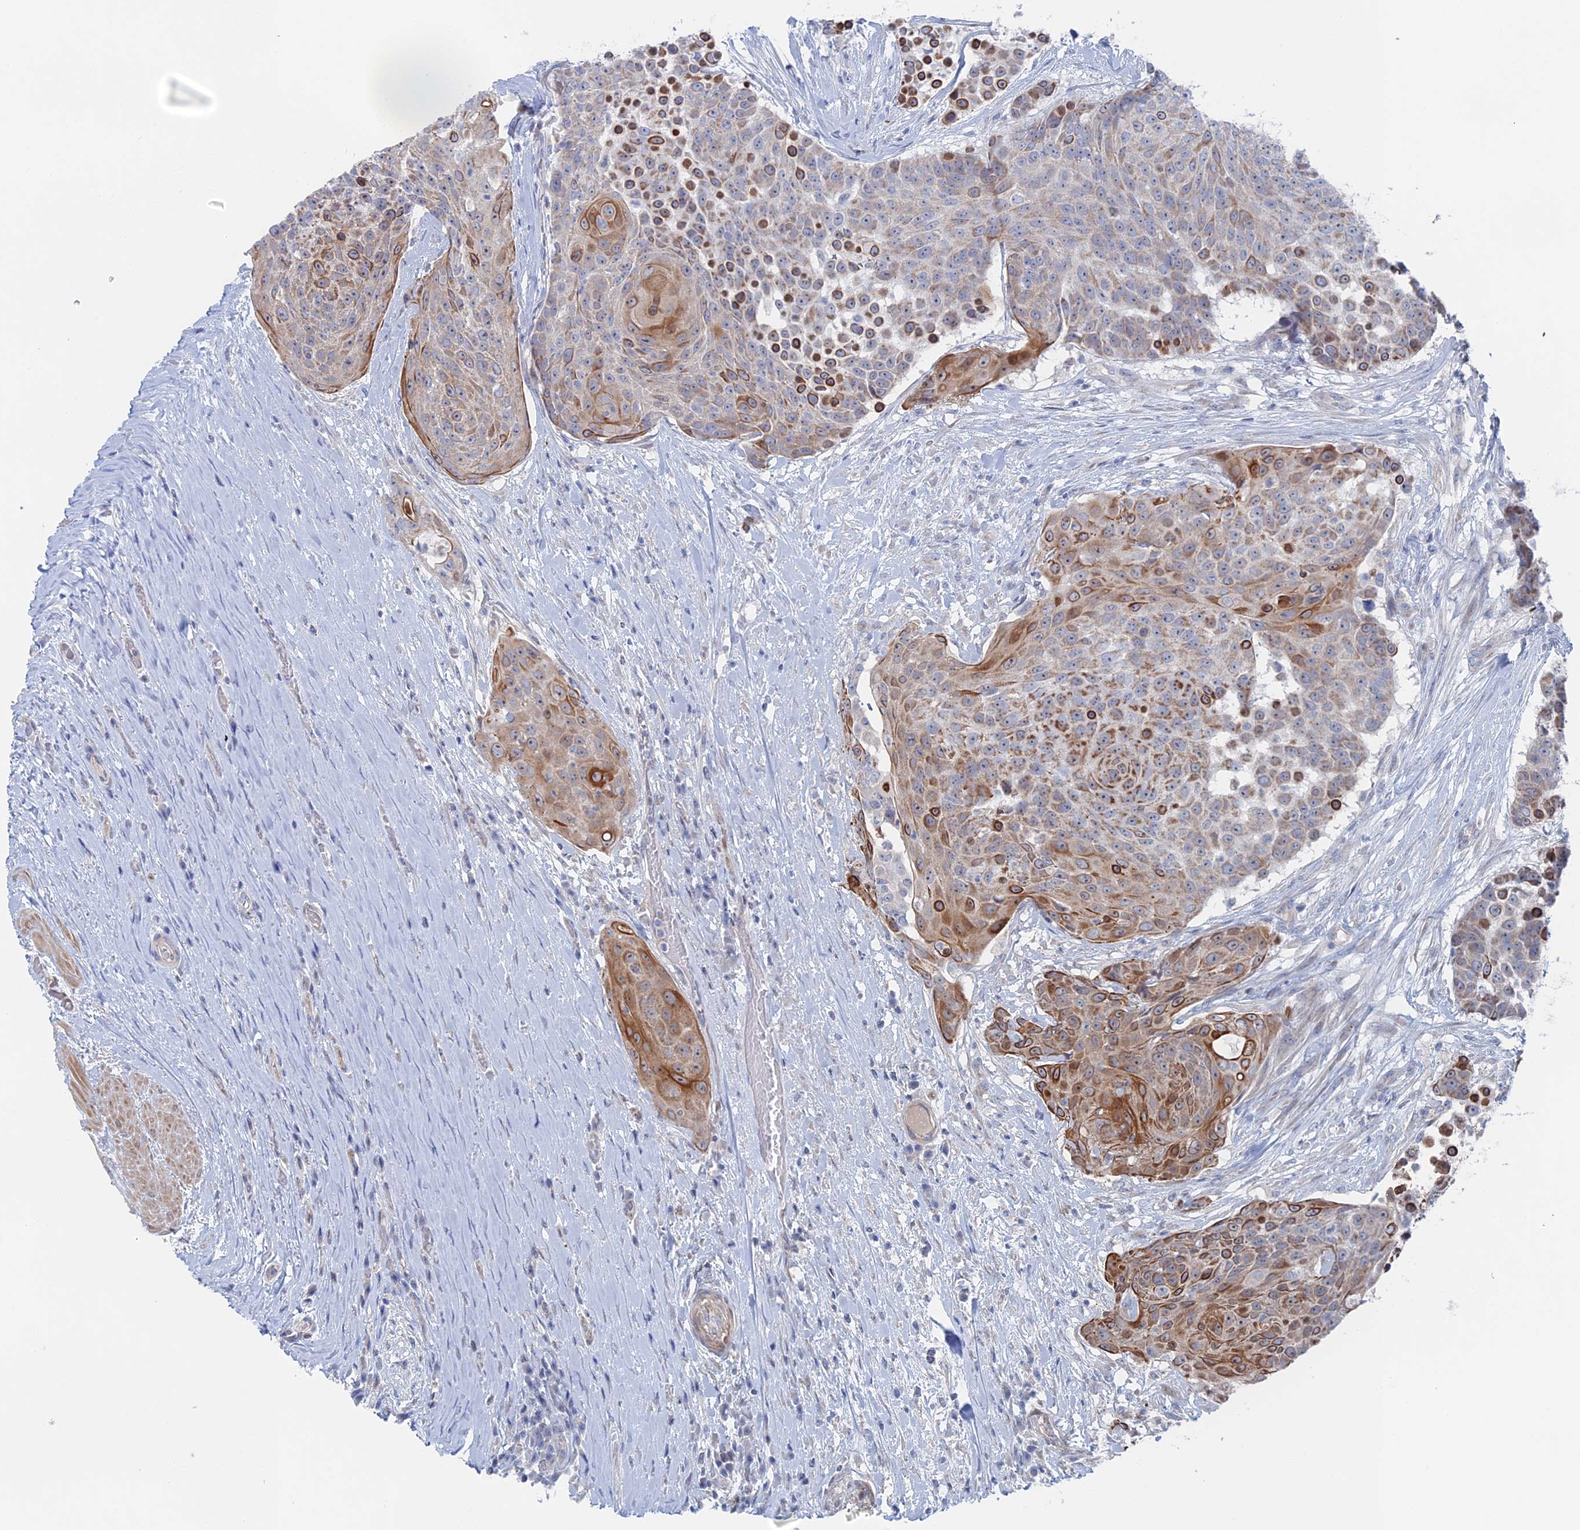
{"staining": {"intensity": "moderate", "quantity": "25%-75%", "location": "cytoplasmic/membranous"}, "tissue": "urothelial cancer", "cell_type": "Tumor cells", "image_type": "cancer", "snomed": [{"axis": "morphology", "description": "Urothelial carcinoma, High grade"}, {"axis": "topography", "description": "Urinary bladder"}], "caption": "Immunohistochemistry photomicrograph of human urothelial carcinoma (high-grade) stained for a protein (brown), which shows medium levels of moderate cytoplasmic/membranous positivity in approximately 25%-75% of tumor cells.", "gene": "IL7", "patient": {"sex": "female", "age": 63}}